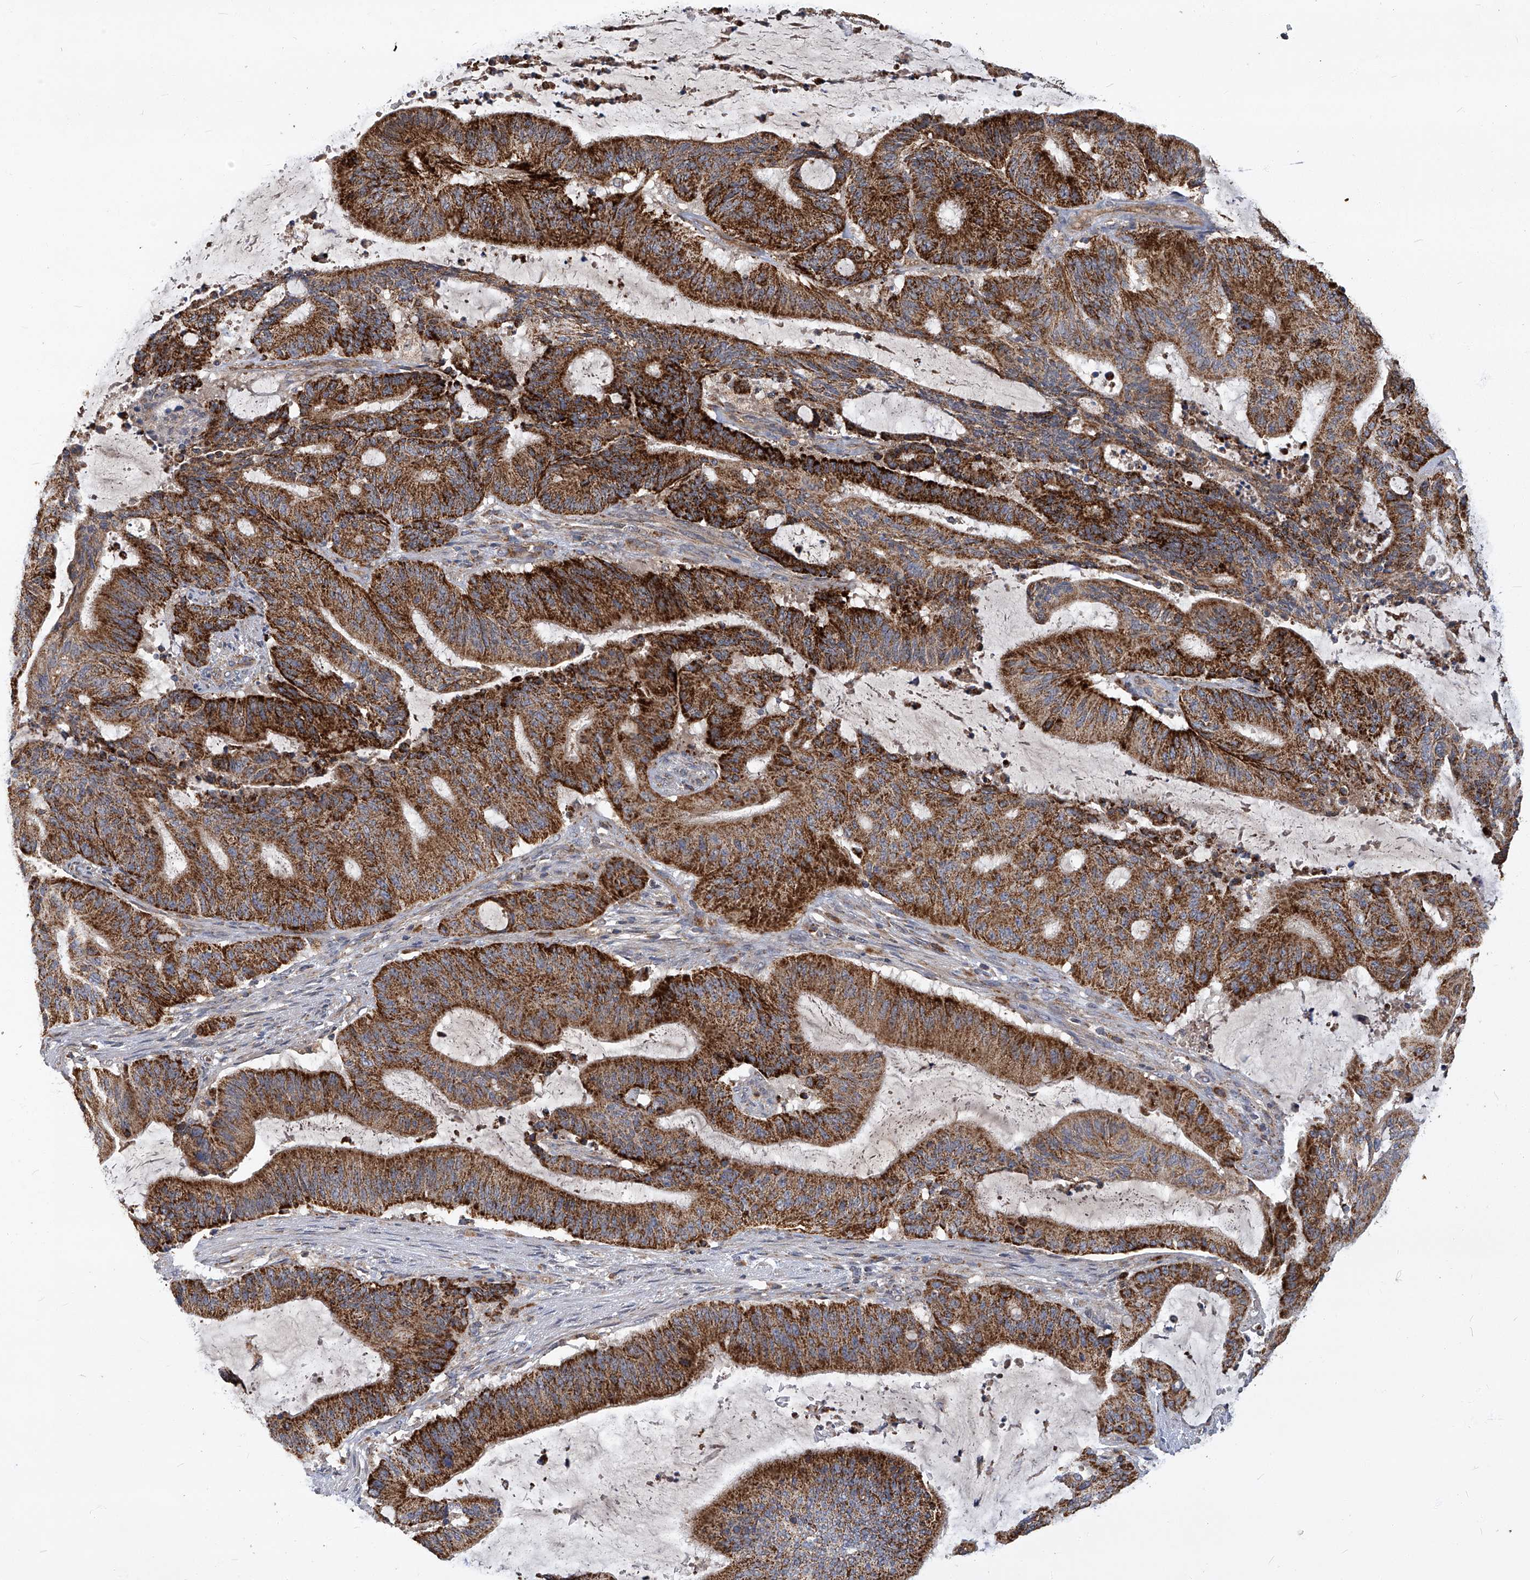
{"staining": {"intensity": "strong", "quantity": ">75%", "location": "cytoplasmic/membranous"}, "tissue": "liver cancer", "cell_type": "Tumor cells", "image_type": "cancer", "snomed": [{"axis": "morphology", "description": "Normal tissue, NOS"}, {"axis": "morphology", "description": "Cholangiocarcinoma"}, {"axis": "topography", "description": "Liver"}, {"axis": "topography", "description": "Peripheral nerve tissue"}], "caption": "Strong cytoplasmic/membranous expression is seen in approximately >75% of tumor cells in liver cholangiocarcinoma.", "gene": "TNFRSF13B", "patient": {"sex": "female", "age": 73}}